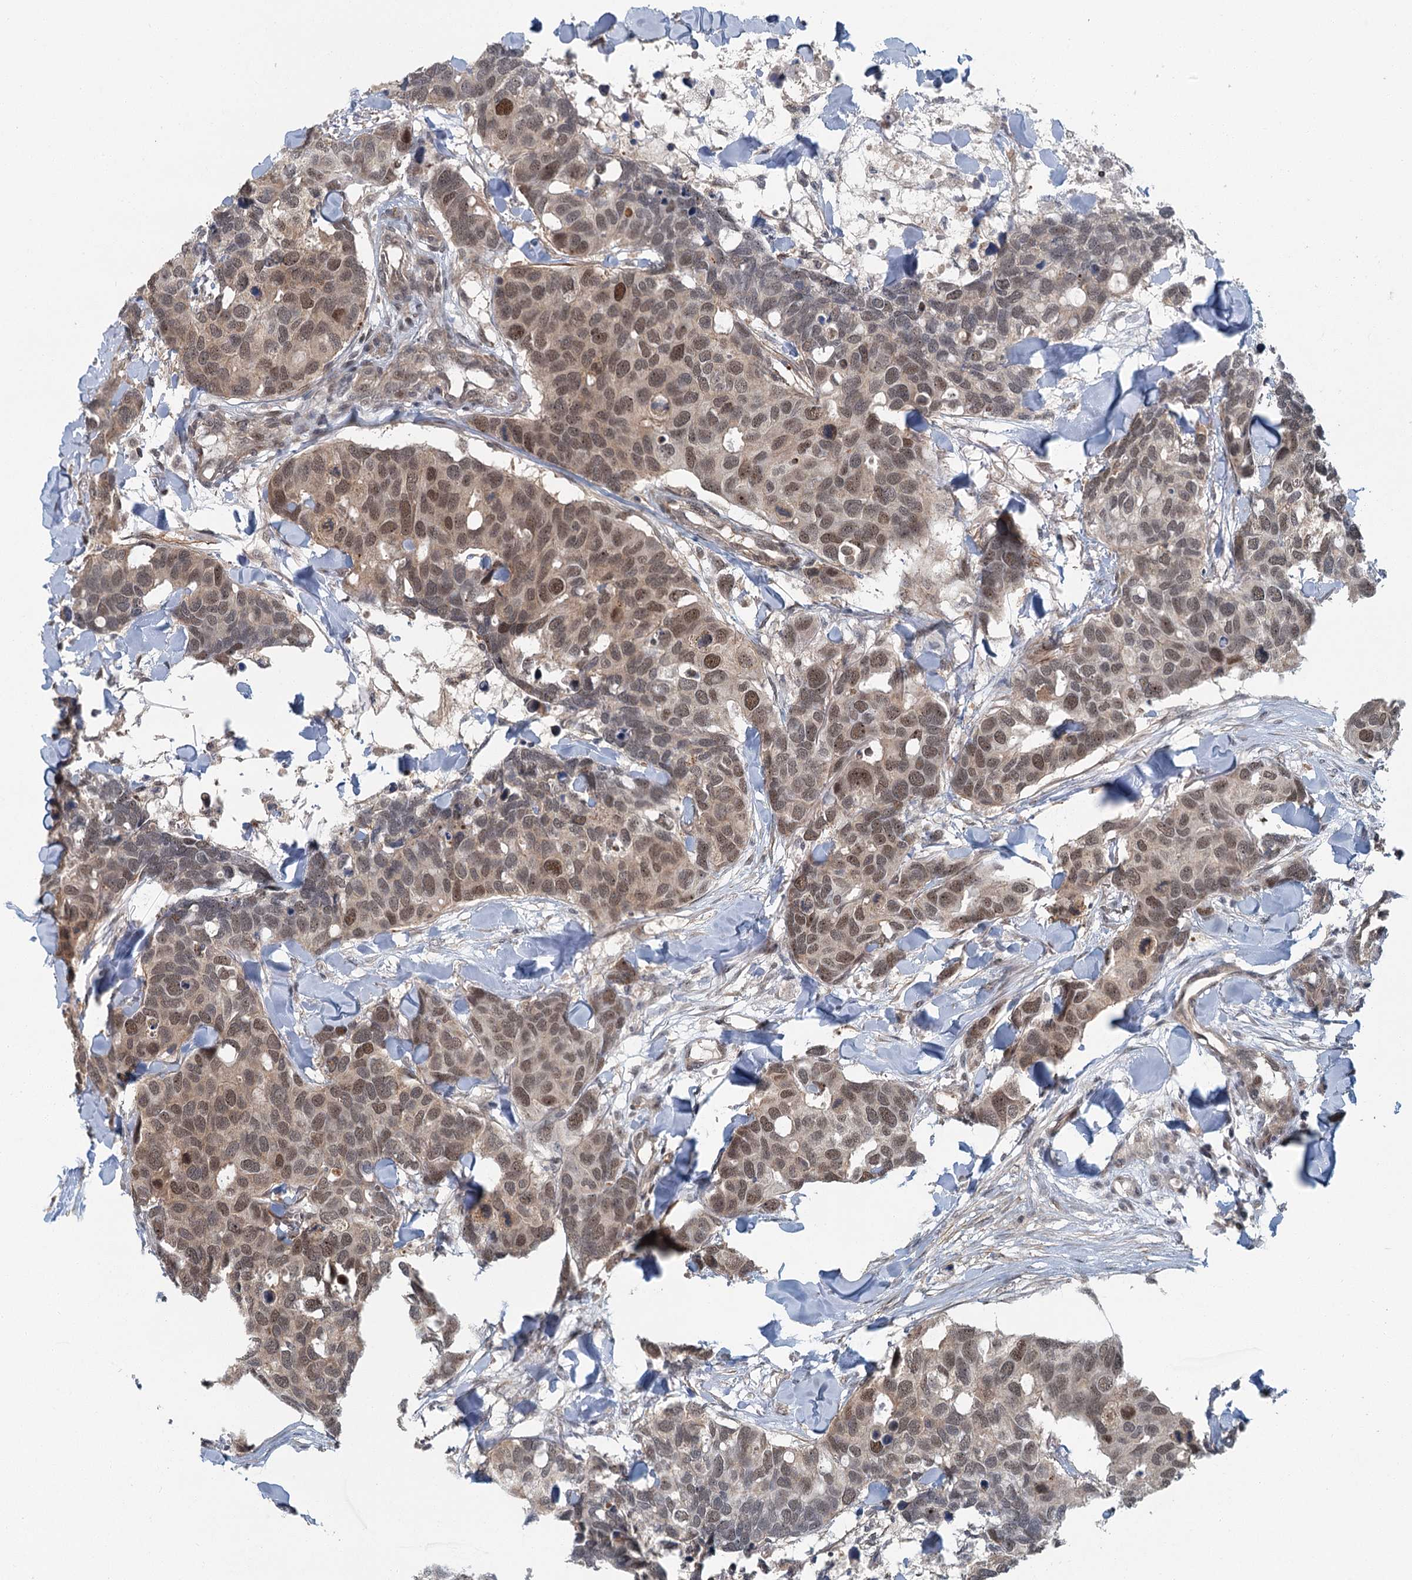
{"staining": {"intensity": "moderate", "quantity": ">75%", "location": "nuclear"}, "tissue": "breast cancer", "cell_type": "Tumor cells", "image_type": "cancer", "snomed": [{"axis": "morphology", "description": "Duct carcinoma"}, {"axis": "topography", "description": "Breast"}], "caption": "About >75% of tumor cells in breast invasive ductal carcinoma reveal moderate nuclear protein positivity as visualized by brown immunohistochemical staining.", "gene": "TAS2R42", "patient": {"sex": "female", "age": 83}}